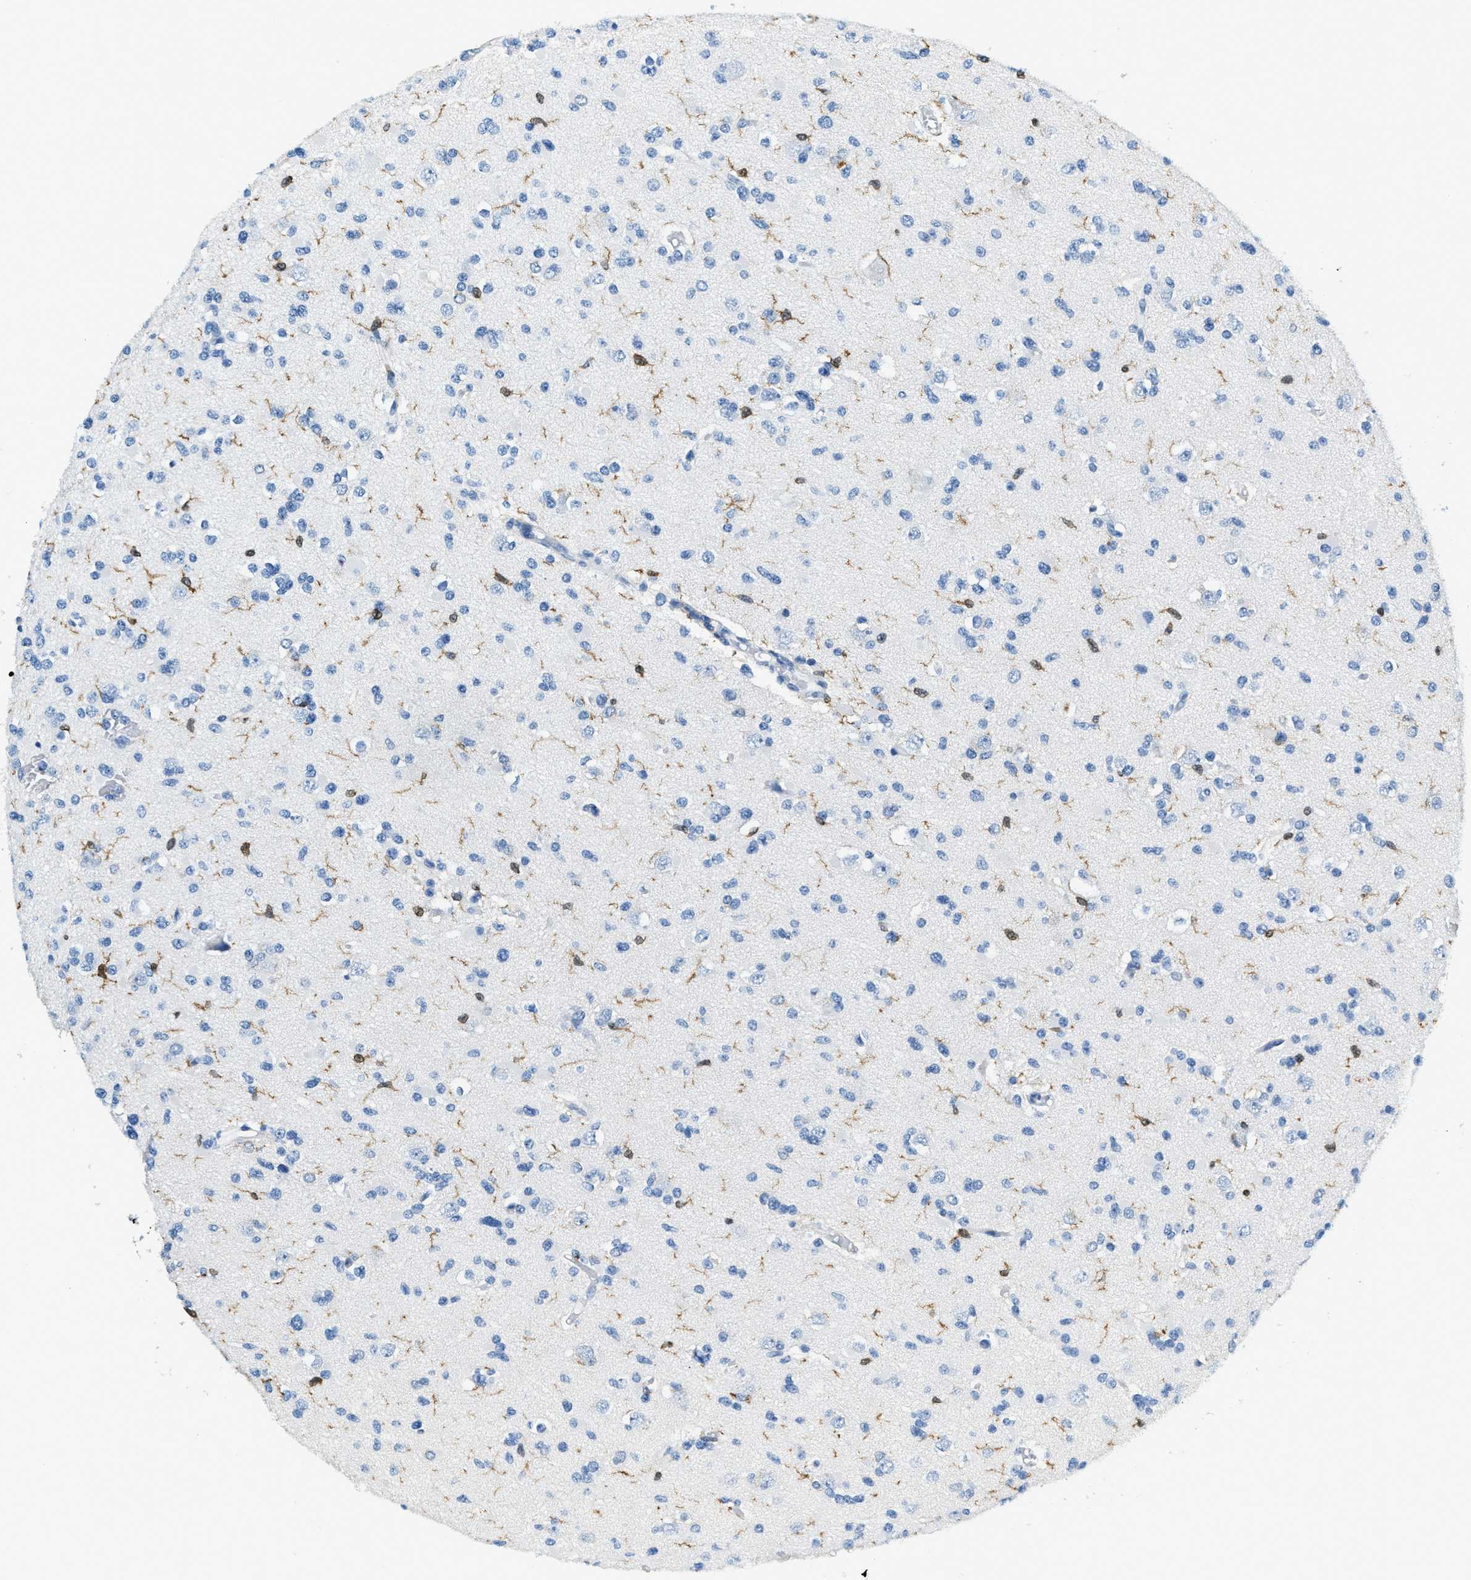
{"staining": {"intensity": "negative", "quantity": "none", "location": "none"}, "tissue": "glioma", "cell_type": "Tumor cells", "image_type": "cancer", "snomed": [{"axis": "morphology", "description": "Glioma, malignant, Low grade"}, {"axis": "topography", "description": "Brain"}], "caption": "There is no significant expression in tumor cells of malignant glioma (low-grade).", "gene": "CAPG", "patient": {"sex": "female", "age": 22}}